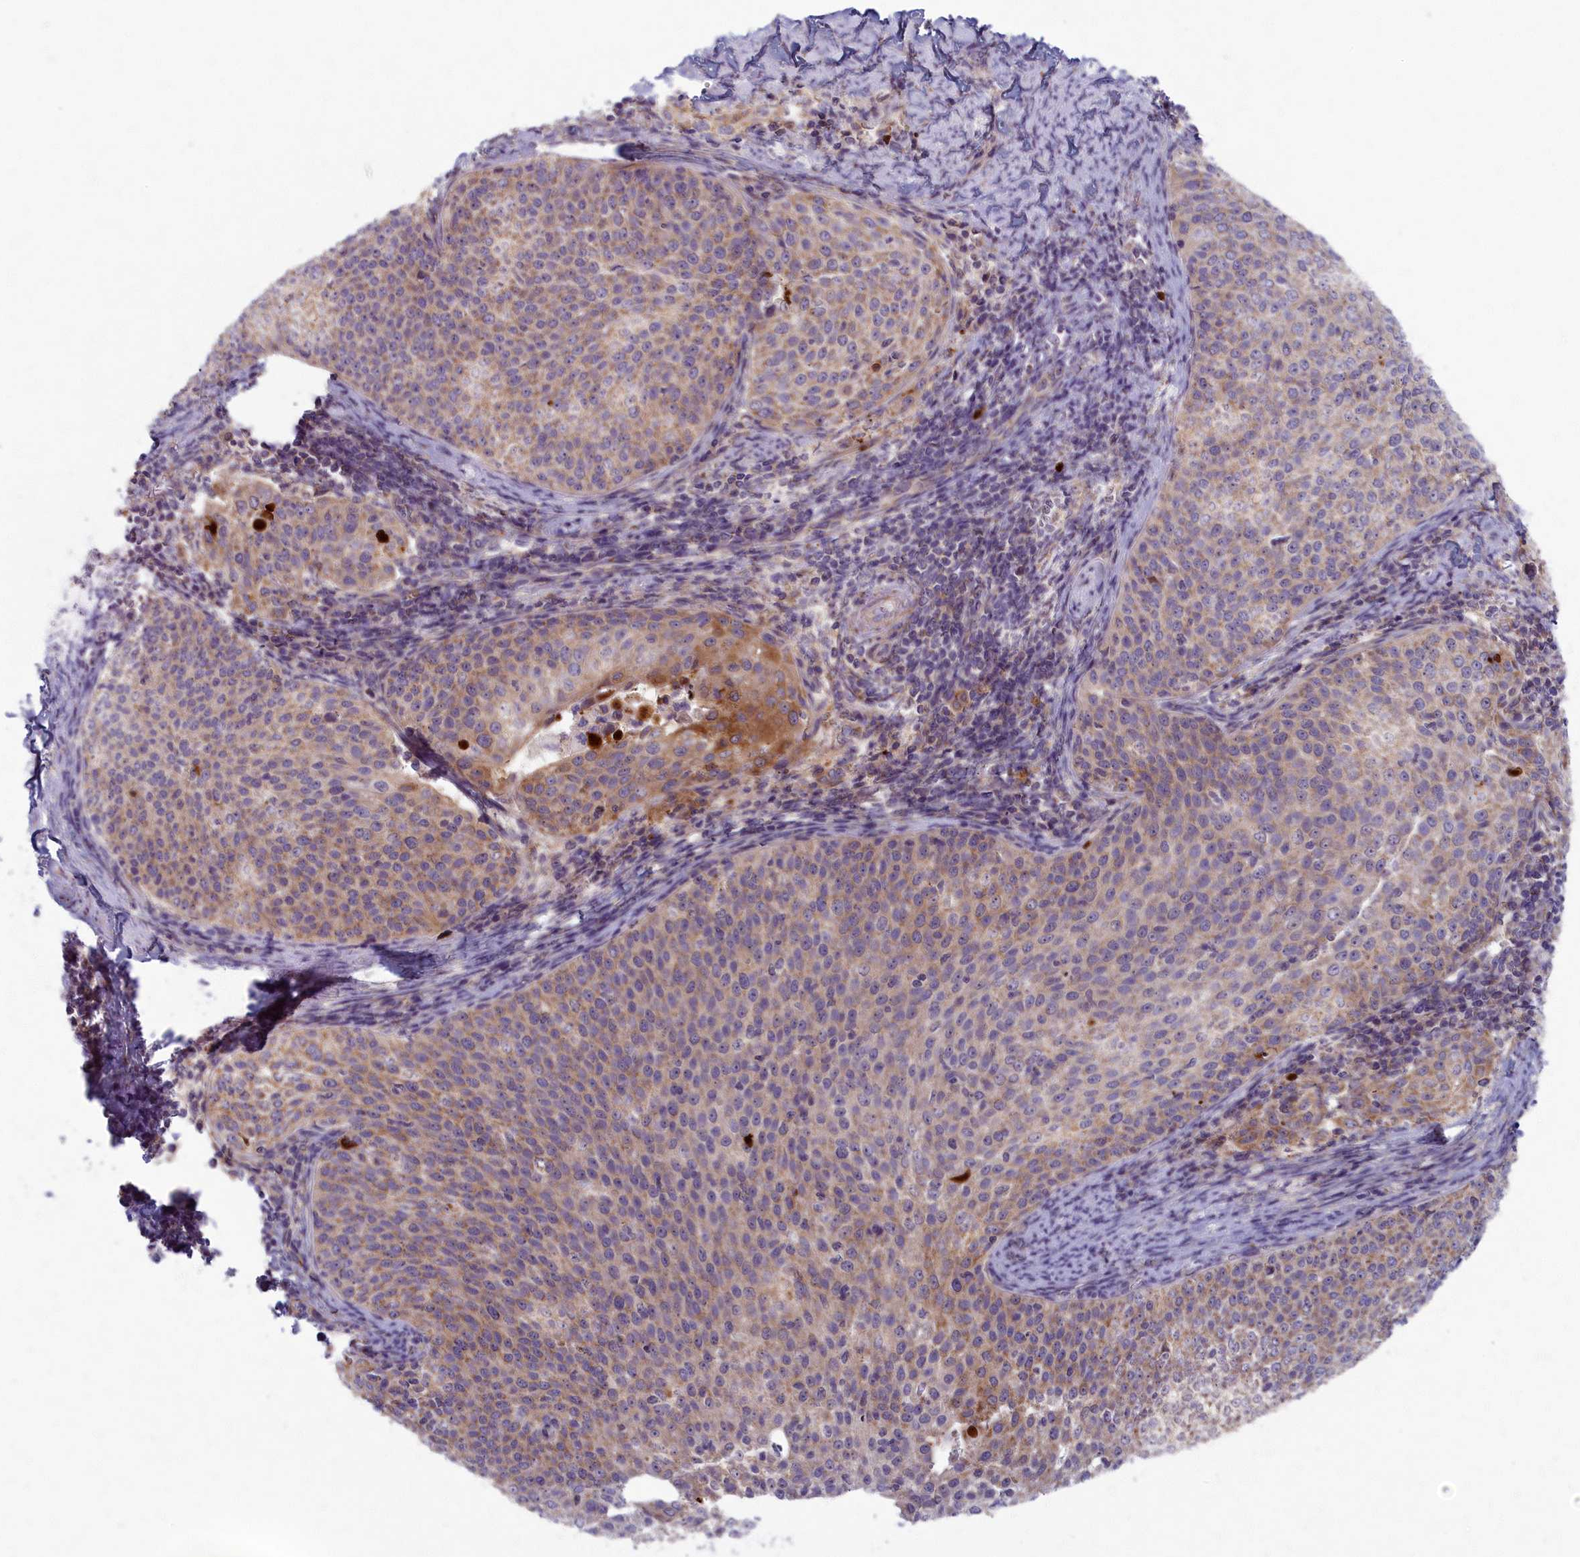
{"staining": {"intensity": "moderate", "quantity": ">75%", "location": "cytoplasmic/membranous"}, "tissue": "cervical cancer", "cell_type": "Tumor cells", "image_type": "cancer", "snomed": [{"axis": "morphology", "description": "Squamous cell carcinoma, NOS"}, {"axis": "topography", "description": "Cervix"}], "caption": "The micrograph reveals immunohistochemical staining of squamous cell carcinoma (cervical). There is moderate cytoplasmic/membranous positivity is appreciated in approximately >75% of tumor cells.", "gene": "MRPS25", "patient": {"sex": "female", "age": 57}}